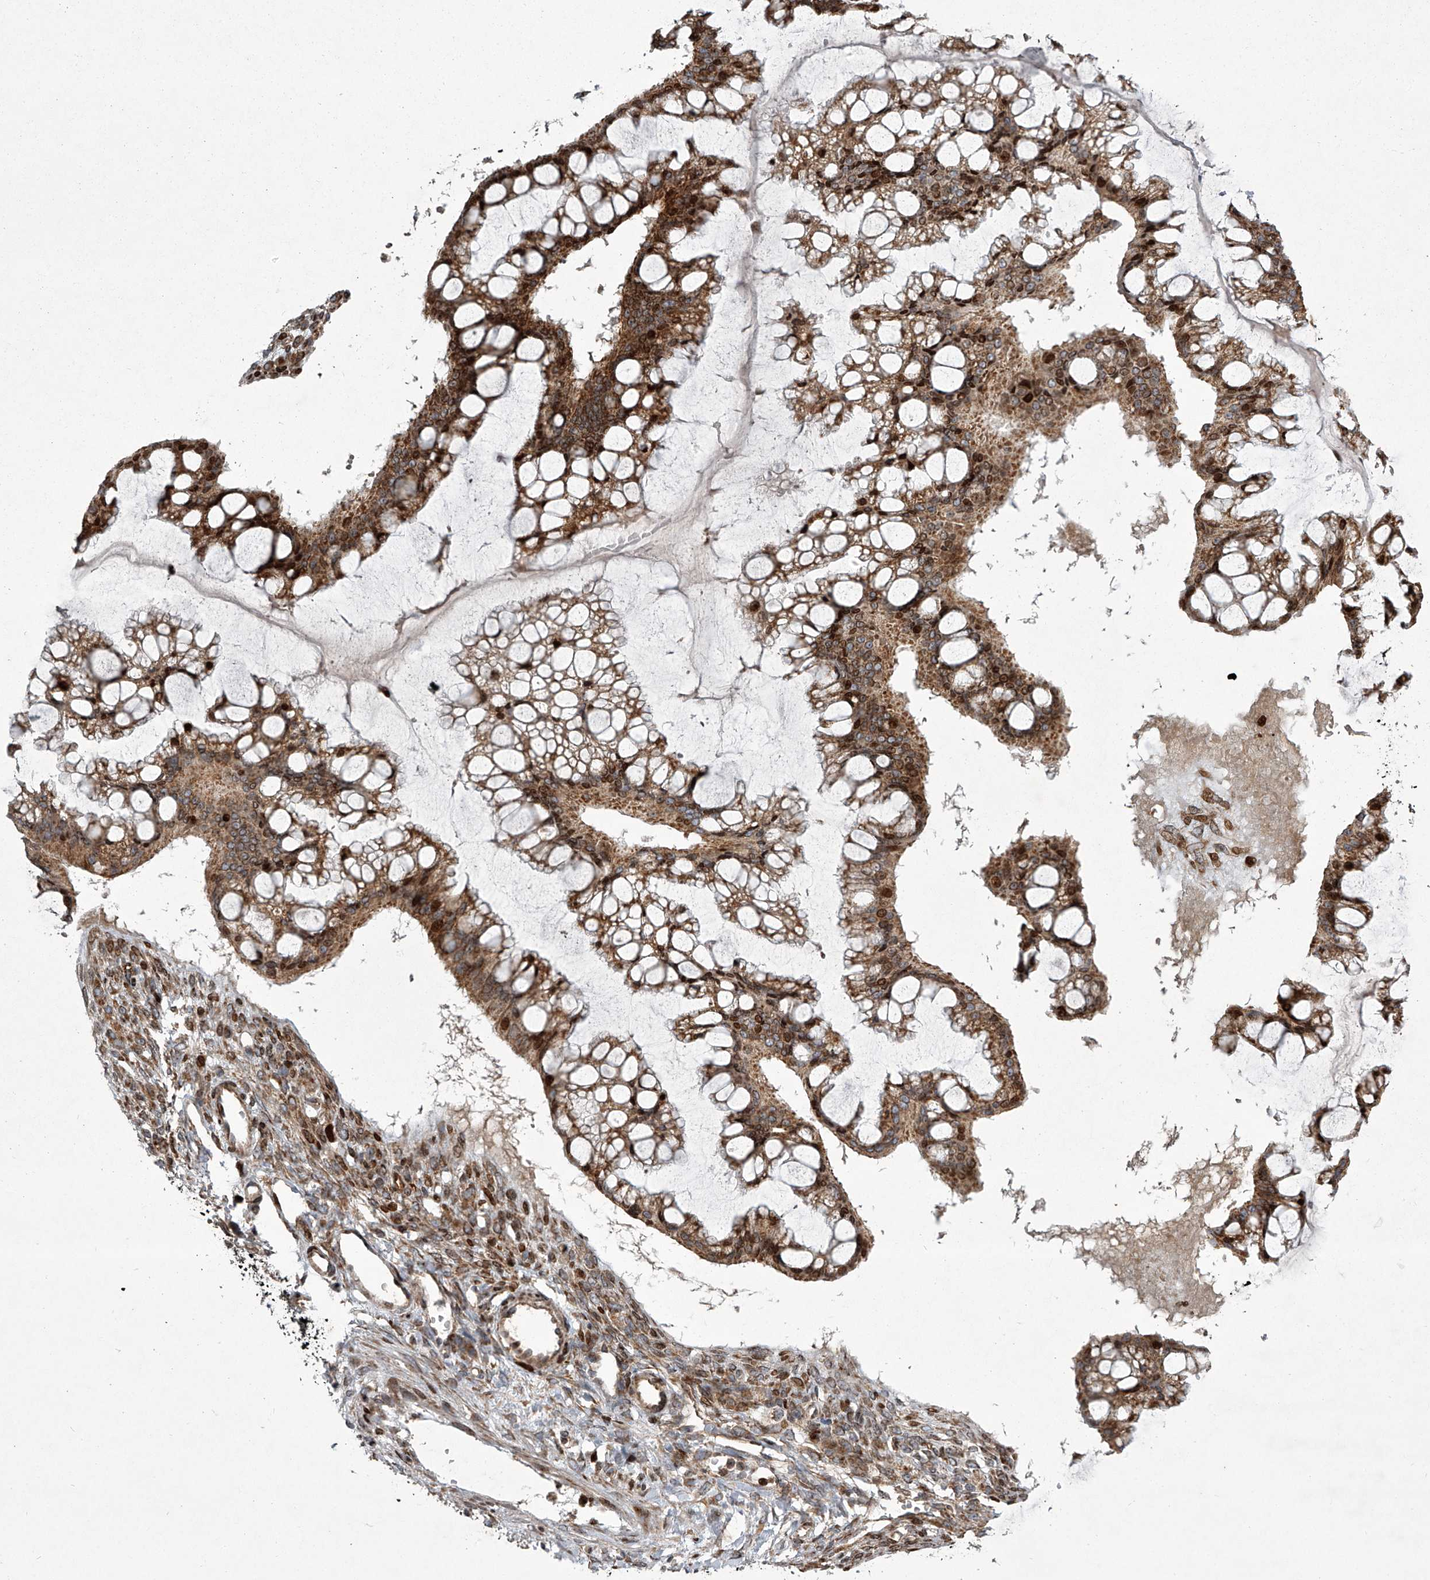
{"staining": {"intensity": "strong", "quantity": ">75%", "location": "cytoplasmic/membranous,nuclear"}, "tissue": "ovarian cancer", "cell_type": "Tumor cells", "image_type": "cancer", "snomed": [{"axis": "morphology", "description": "Cystadenocarcinoma, mucinous, NOS"}, {"axis": "topography", "description": "Ovary"}], "caption": "Immunohistochemical staining of ovarian mucinous cystadenocarcinoma reveals high levels of strong cytoplasmic/membranous and nuclear positivity in approximately >75% of tumor cells.", "gene": "STRADA", "patient": {"sex": "female", "age": 73}}